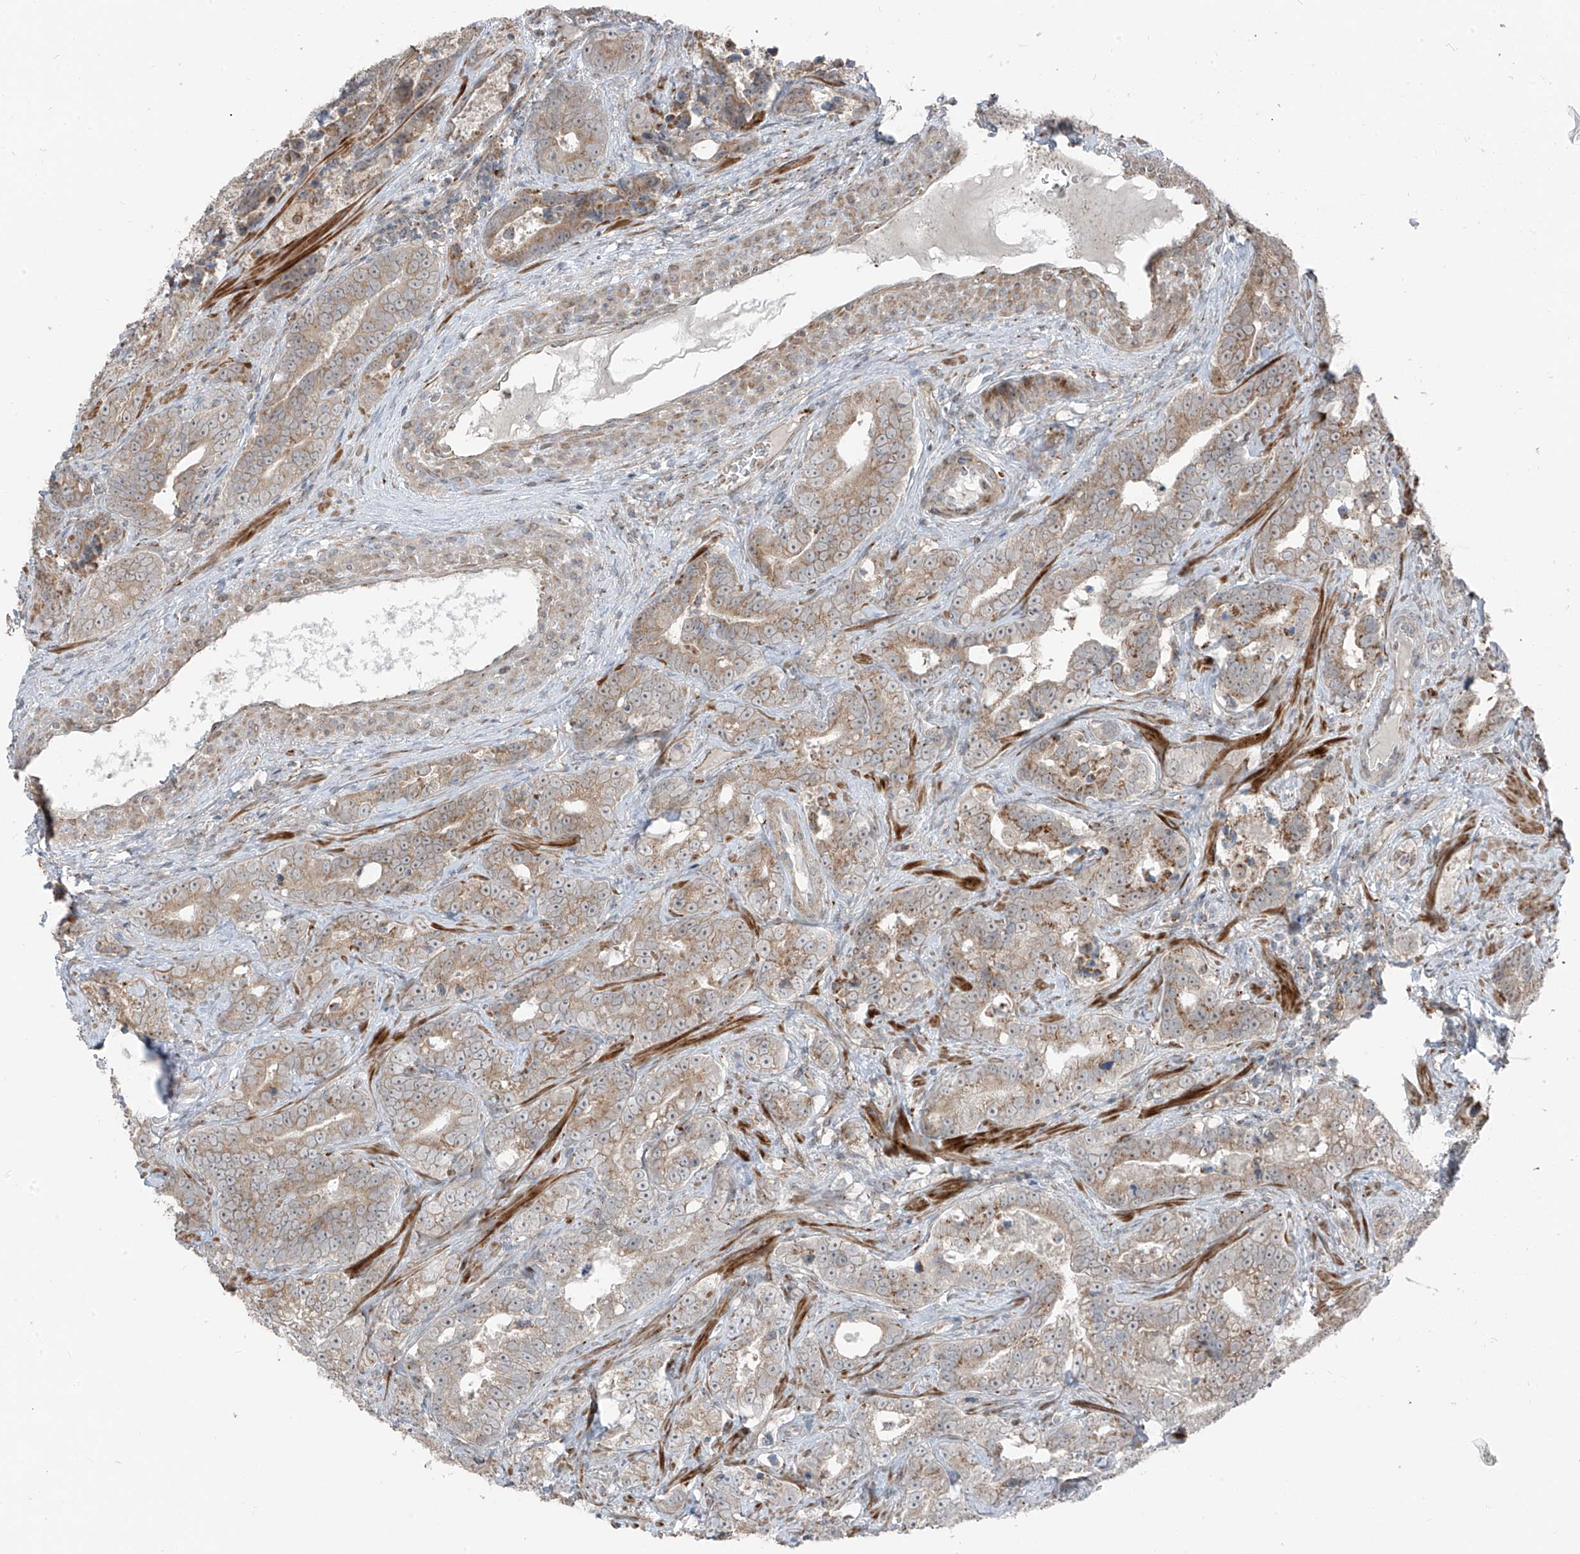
{"staining": {"intensity": "moderate", "quantity": ">75%", "location": "cytoplasmic/membranous"}, "tissue": "prostate cancer", "cell_type": "Tumor cells", "image_type": "cancer", "snomed": [{"axis": "morphology", "description": "Adenocarcinoma, High grade"}, {"axis": "topography", "description": "Prostate"}], "caption": "Protein staining of prostate cancer tissue shows moderate cytoplasmic/membranous staining in approximately >75% of tumor cells.", "gene": "ERLEC1", "patient": {"sex": "male", "age": 62}}